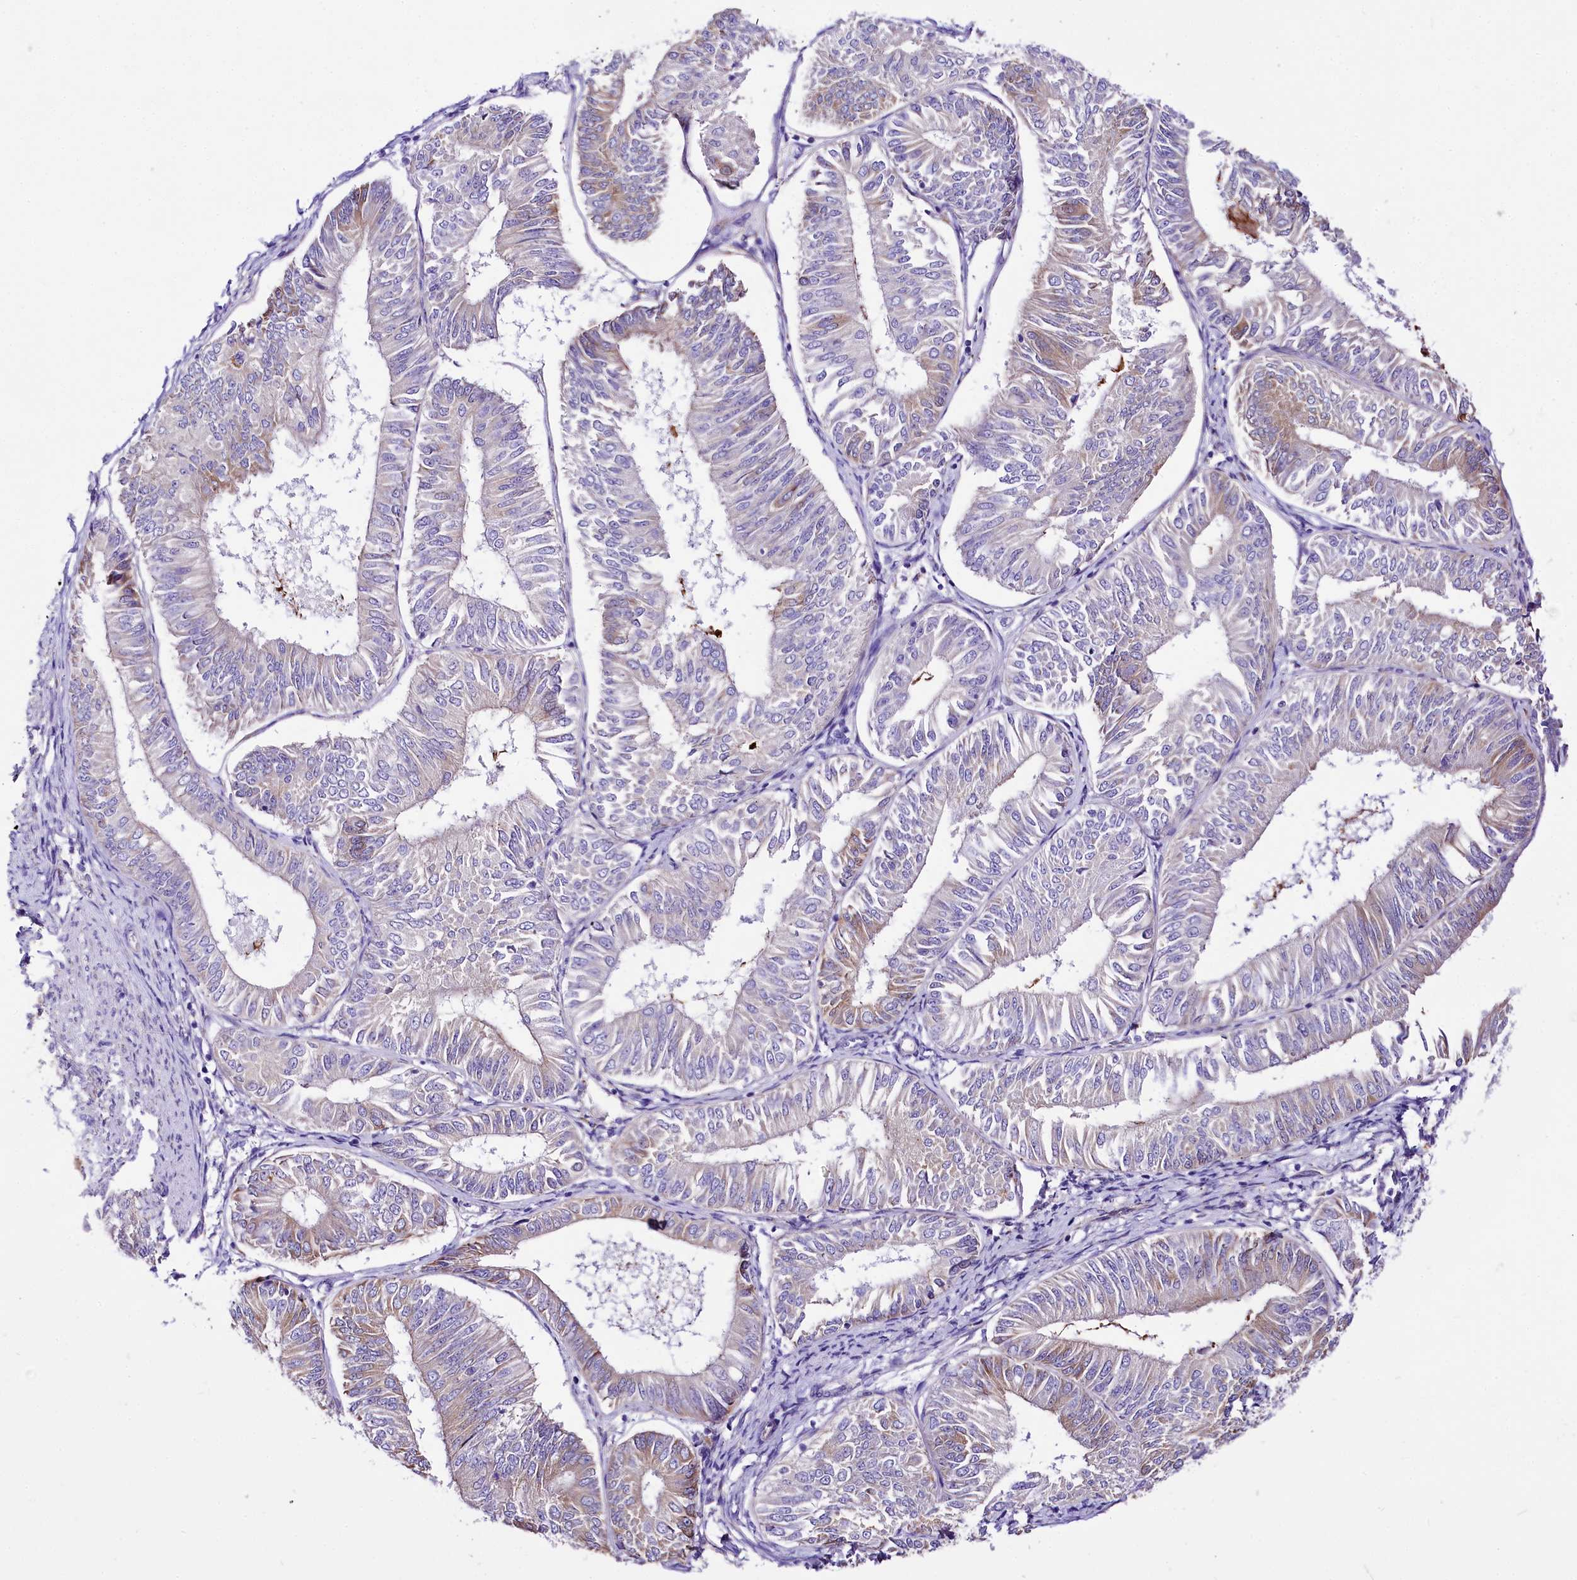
{"staining": {"intensity": "weak", "quantity": "25%-75%", "location": "cytoplasmic/membranous"}, "tissue": "endometrial cancer", "cell_type": "Tumor cells", "image_type": "cancer", "snomed": [{"axis": "morphology", "description": "Adenocarcinoma, NOS"}, {"axis": "topography", "description": "Endometrium"}], "caption": "The image shows a brown stain indicating the presence of a protein in the cytoplasmic/membranous of tumor cells in adenocarcinoma (endometrial). Using DAB (3,3'-diaminobenzidine) (brown) and hematoxylin (blue) stains, captured at high magnification using brightfield microscopy.", "gene": "A2ML1", "patient": {"sex": "female", "age": 58}}